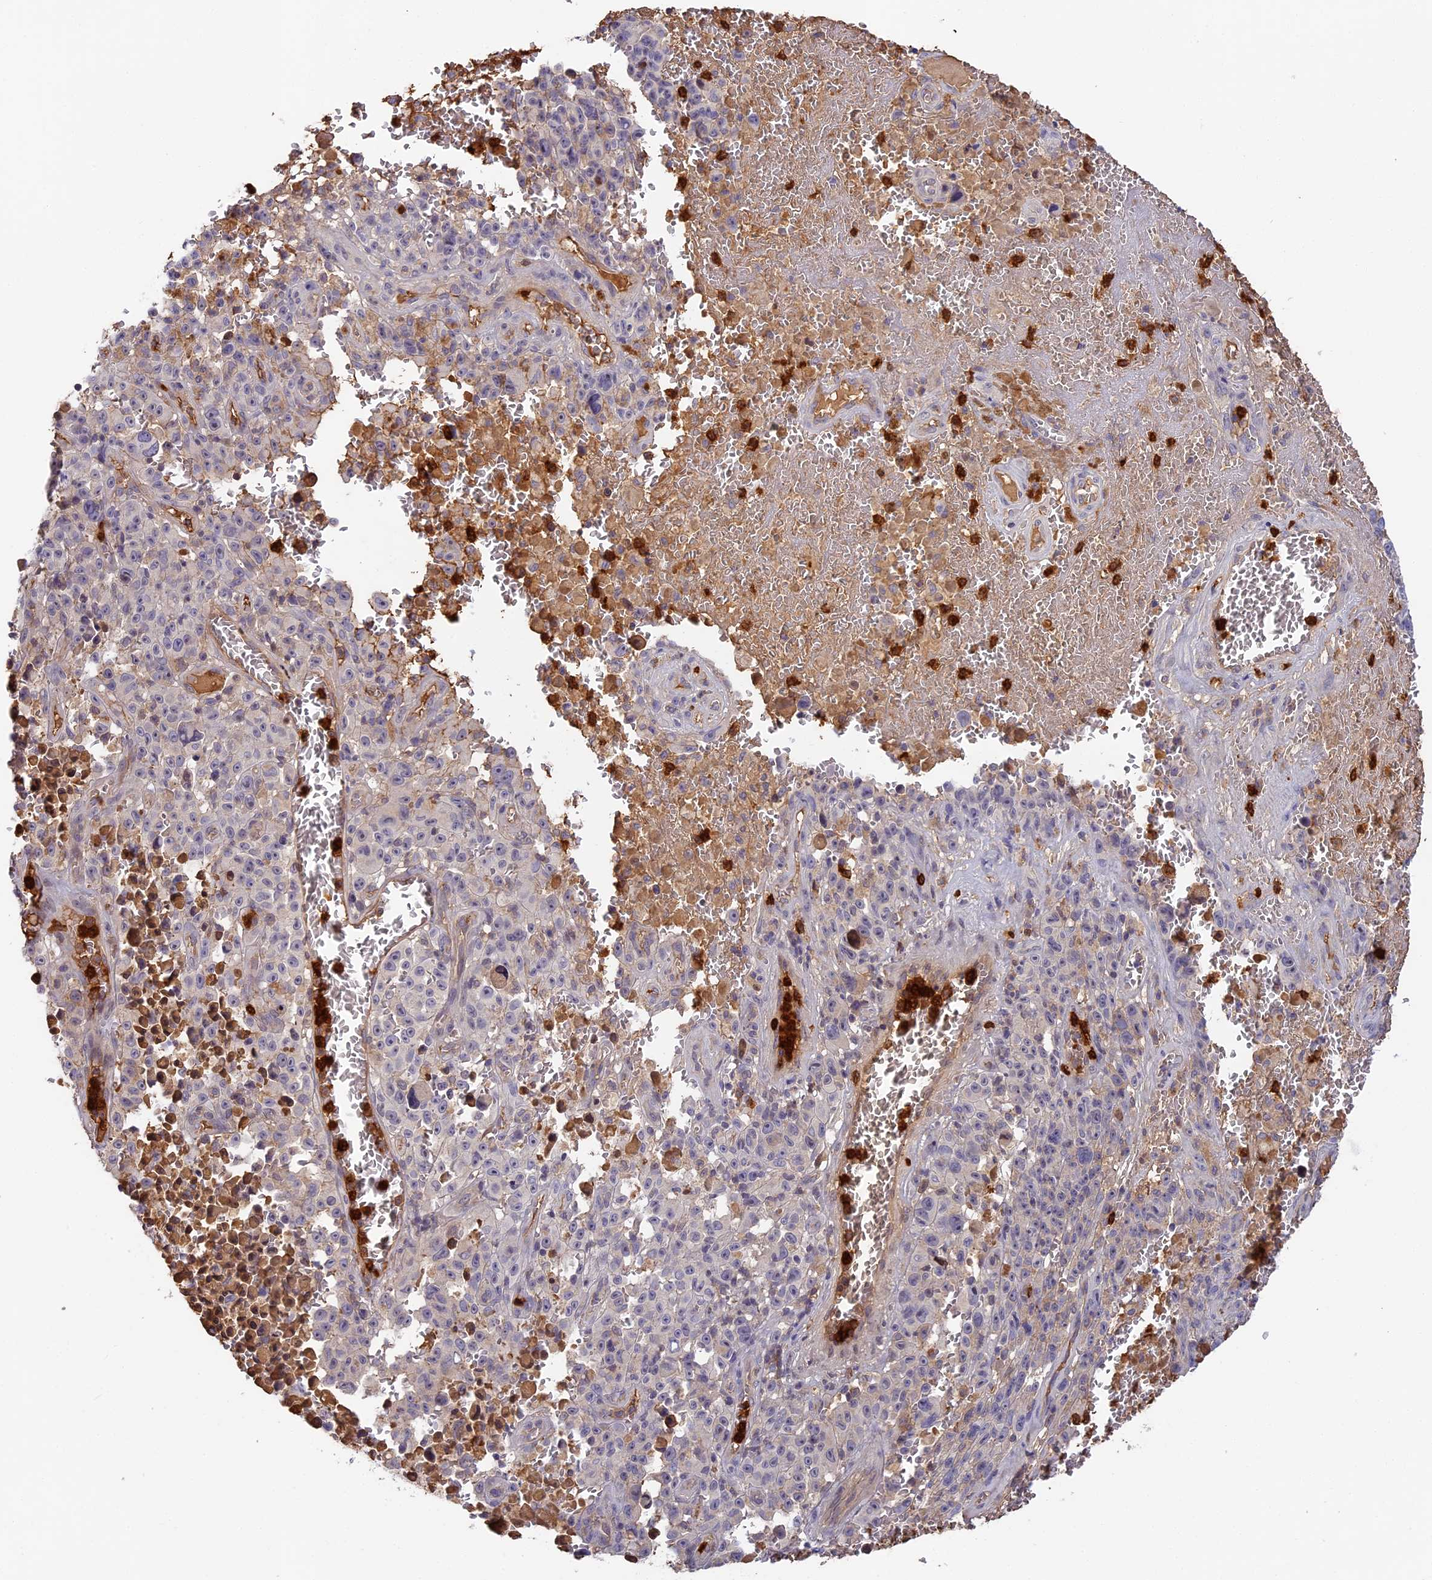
{"staining": {"intensity": "weak", "quantity": "<25%", "location": "cytoplasmic/membranous"}, "tissue": "melanoma", "cell_type": "Tumor cells", "image_type": "cancer", "snomed": [{"axis": "morphology", "description": "Malignant melanoma, NOS"}, {"axis": "topography", "description": "Skin"}], "caption": "A high-resolution photomicrograph shows immunohistochemistry (IHC) staining of melanoma, which shows no significant expression in tumor cells.", "gene": "ADGRD1", "patient": {"sex": "female", "age": 82}}